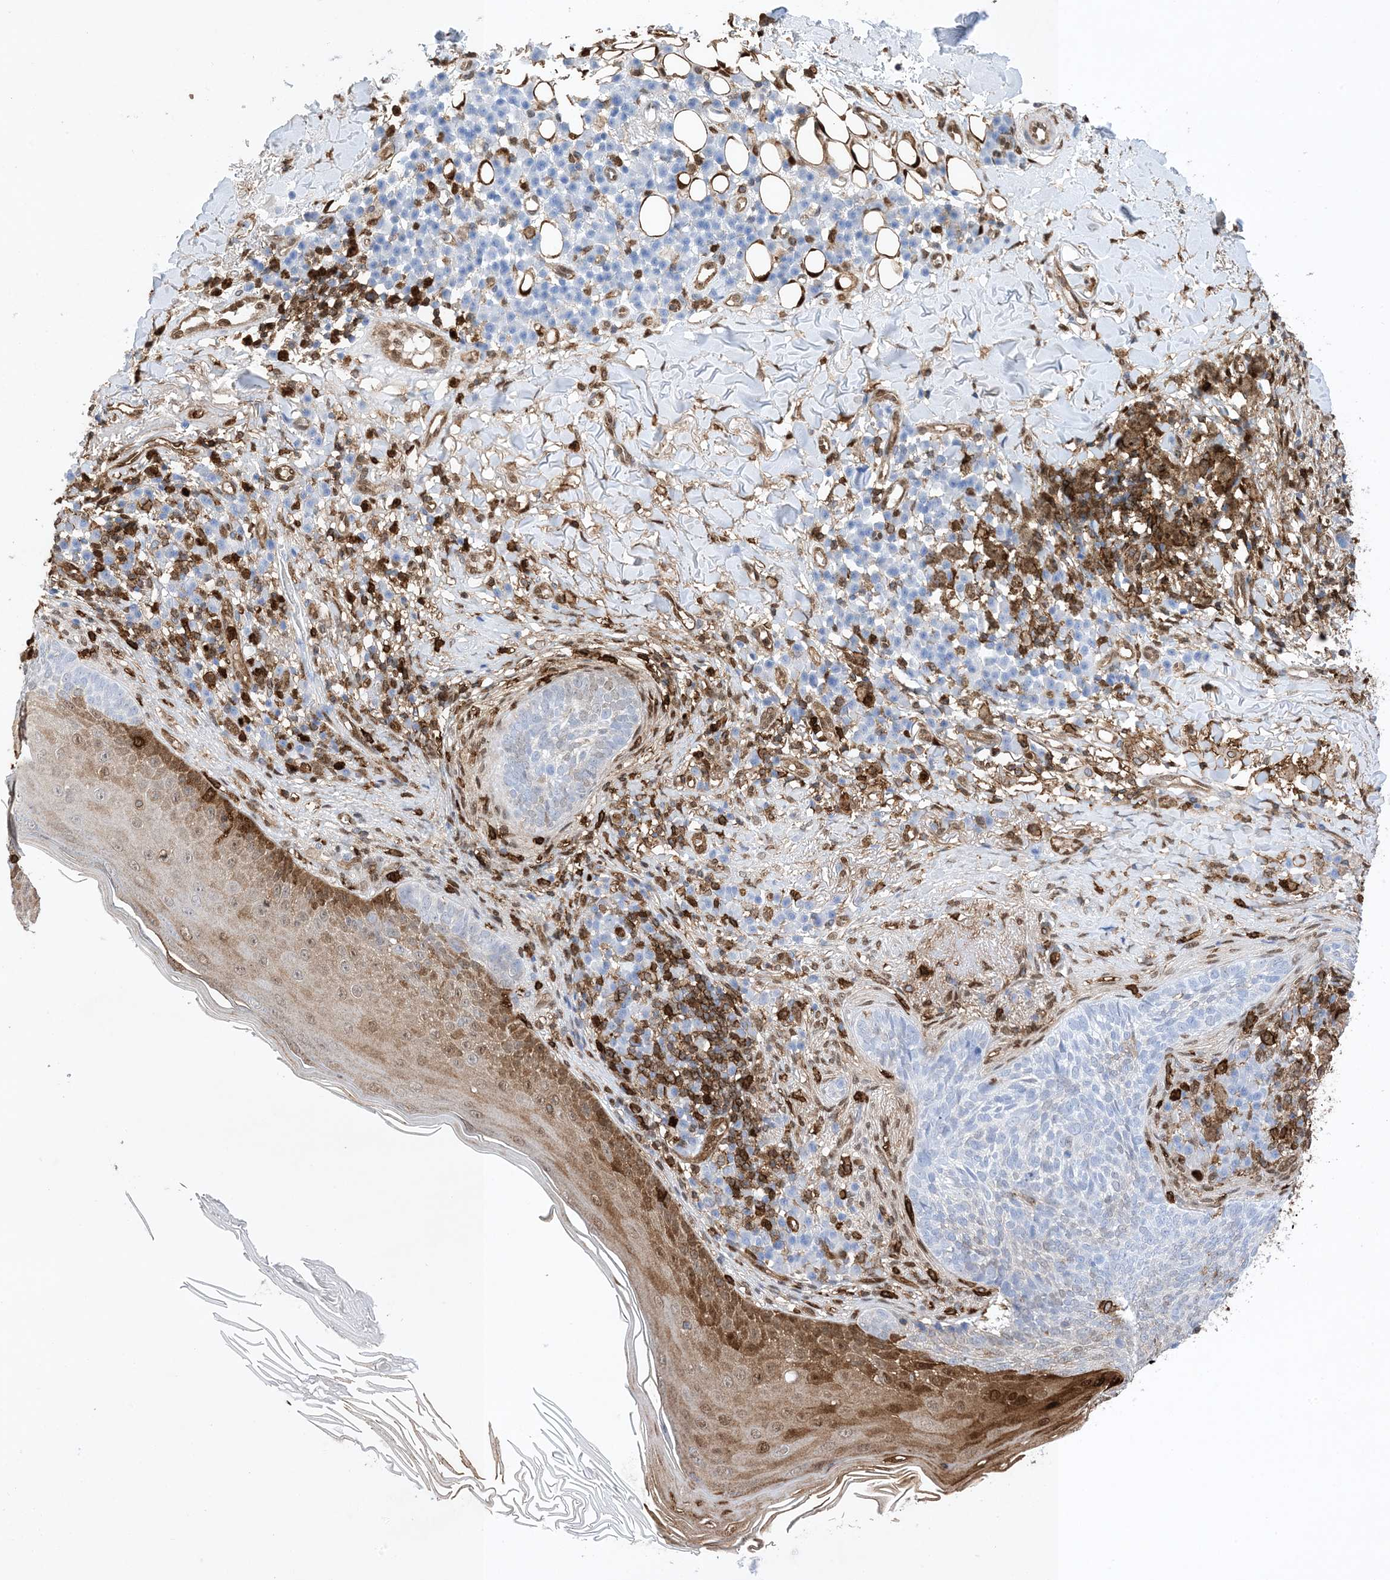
{"staining": {"intensity": "weak", "quantity": "<25%", "location": "cytoplasmic/membranous"}, "tissue": "skin cancer", "cell_type": "Tumor cells", "image_type": "cancer", "snomed": [{"axis": "morphology", "description": "Basal cell carcinoma"}, {"axis": "topography", "description": "Skin"}], "caption": "This is a image of immunohistochemistry staining of skin basal cell carcinoma, which shows no positivity in tumor cells.", "gene": "ANXA1", "patient": {"sex": "male", "age": 85}}